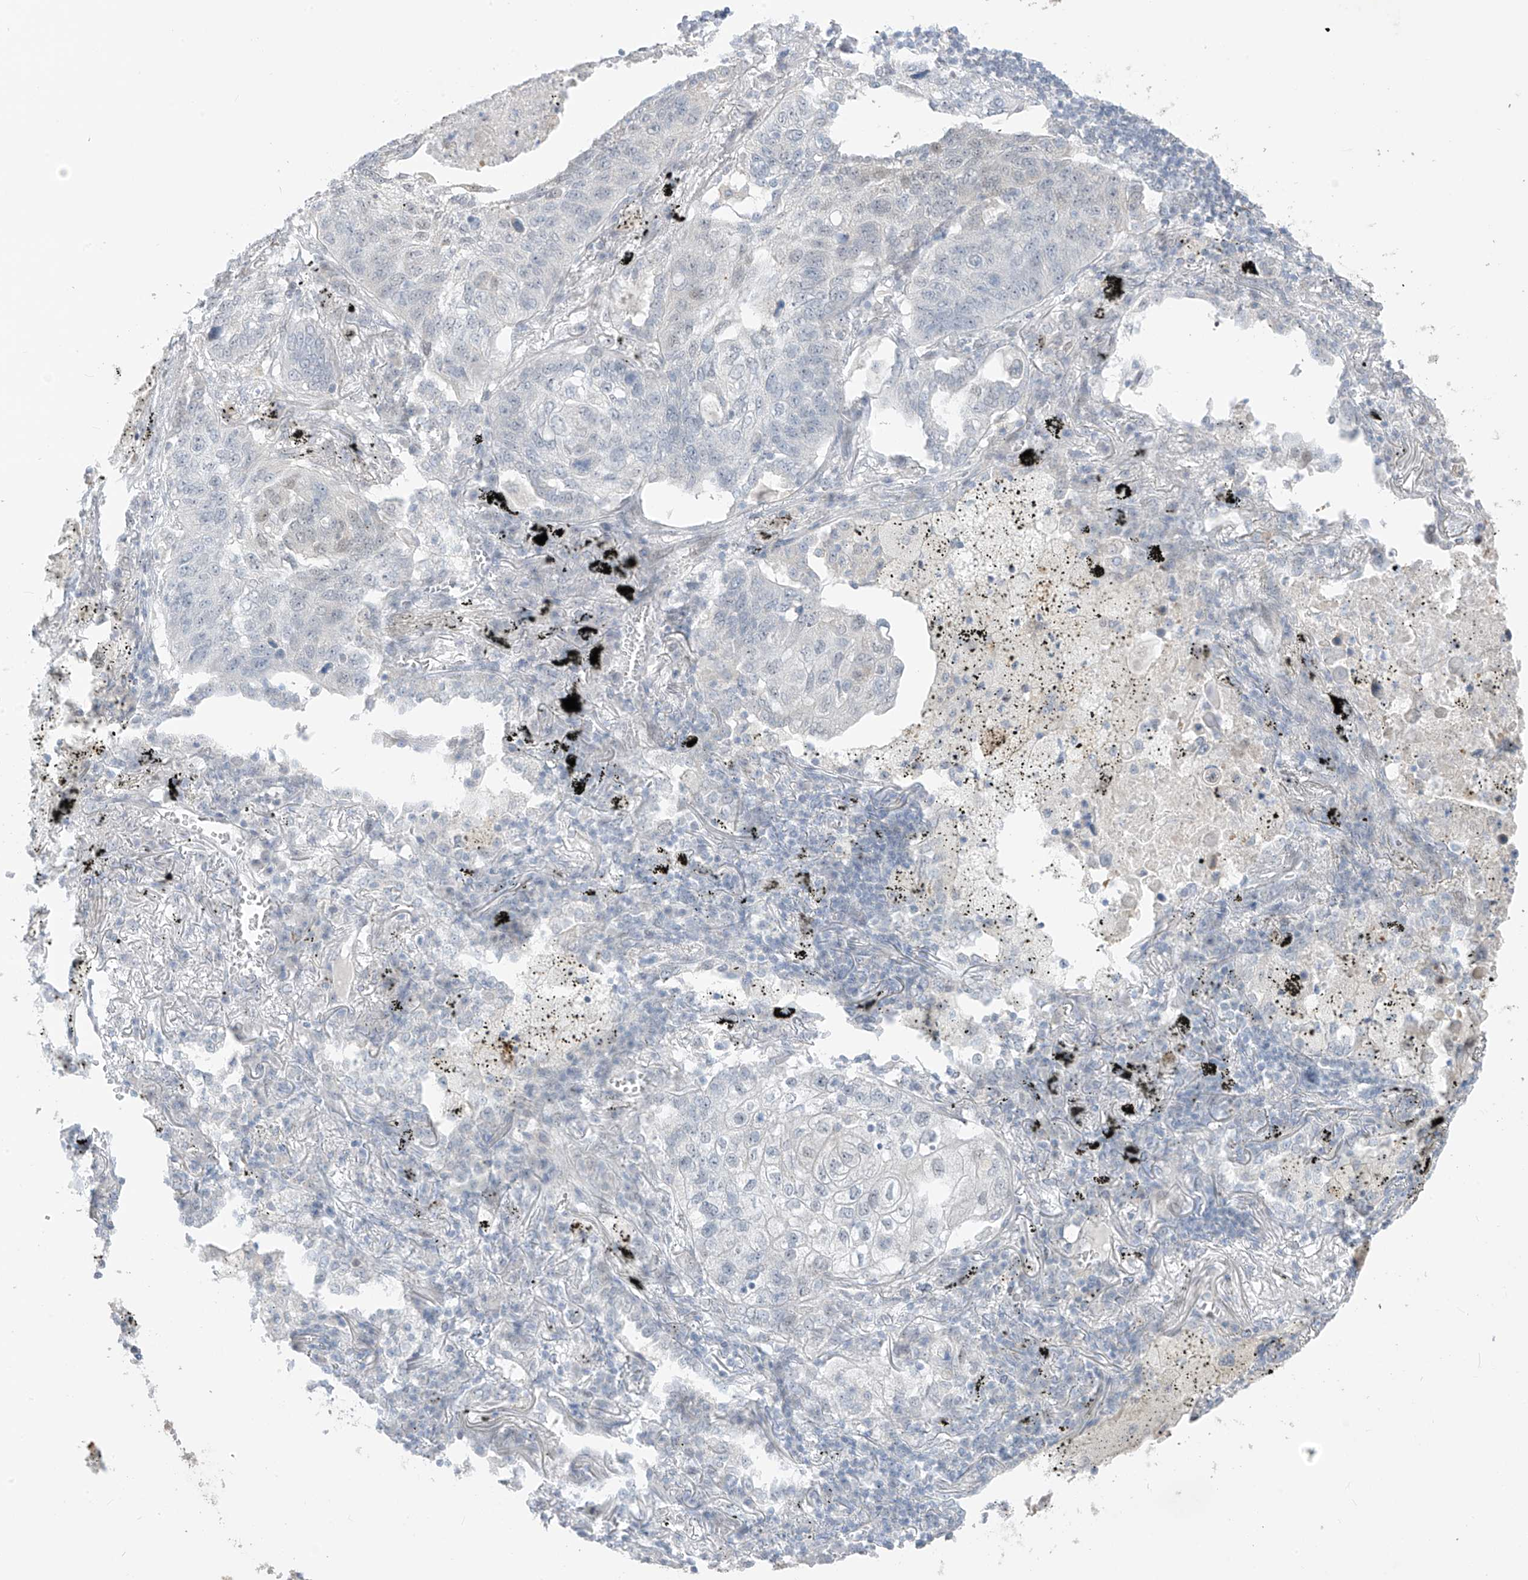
{"staining": {"intensity": "negative", "quantity": "none", "location": "none"}, "tissue": "lung cancer", "cell_type": "Tumor cells", "image_type": "cancer", "snomed": [{"axis": "morphology", "description": "Squamous cell carcinoma, NOS"}, {"axis": "topography", "description": "Lung"}], "caption": "Tumor cells show no significant protein staining in lung cancer.", "gene": "ASPRV1", "patient": {"sex": "female", "age": 63}}